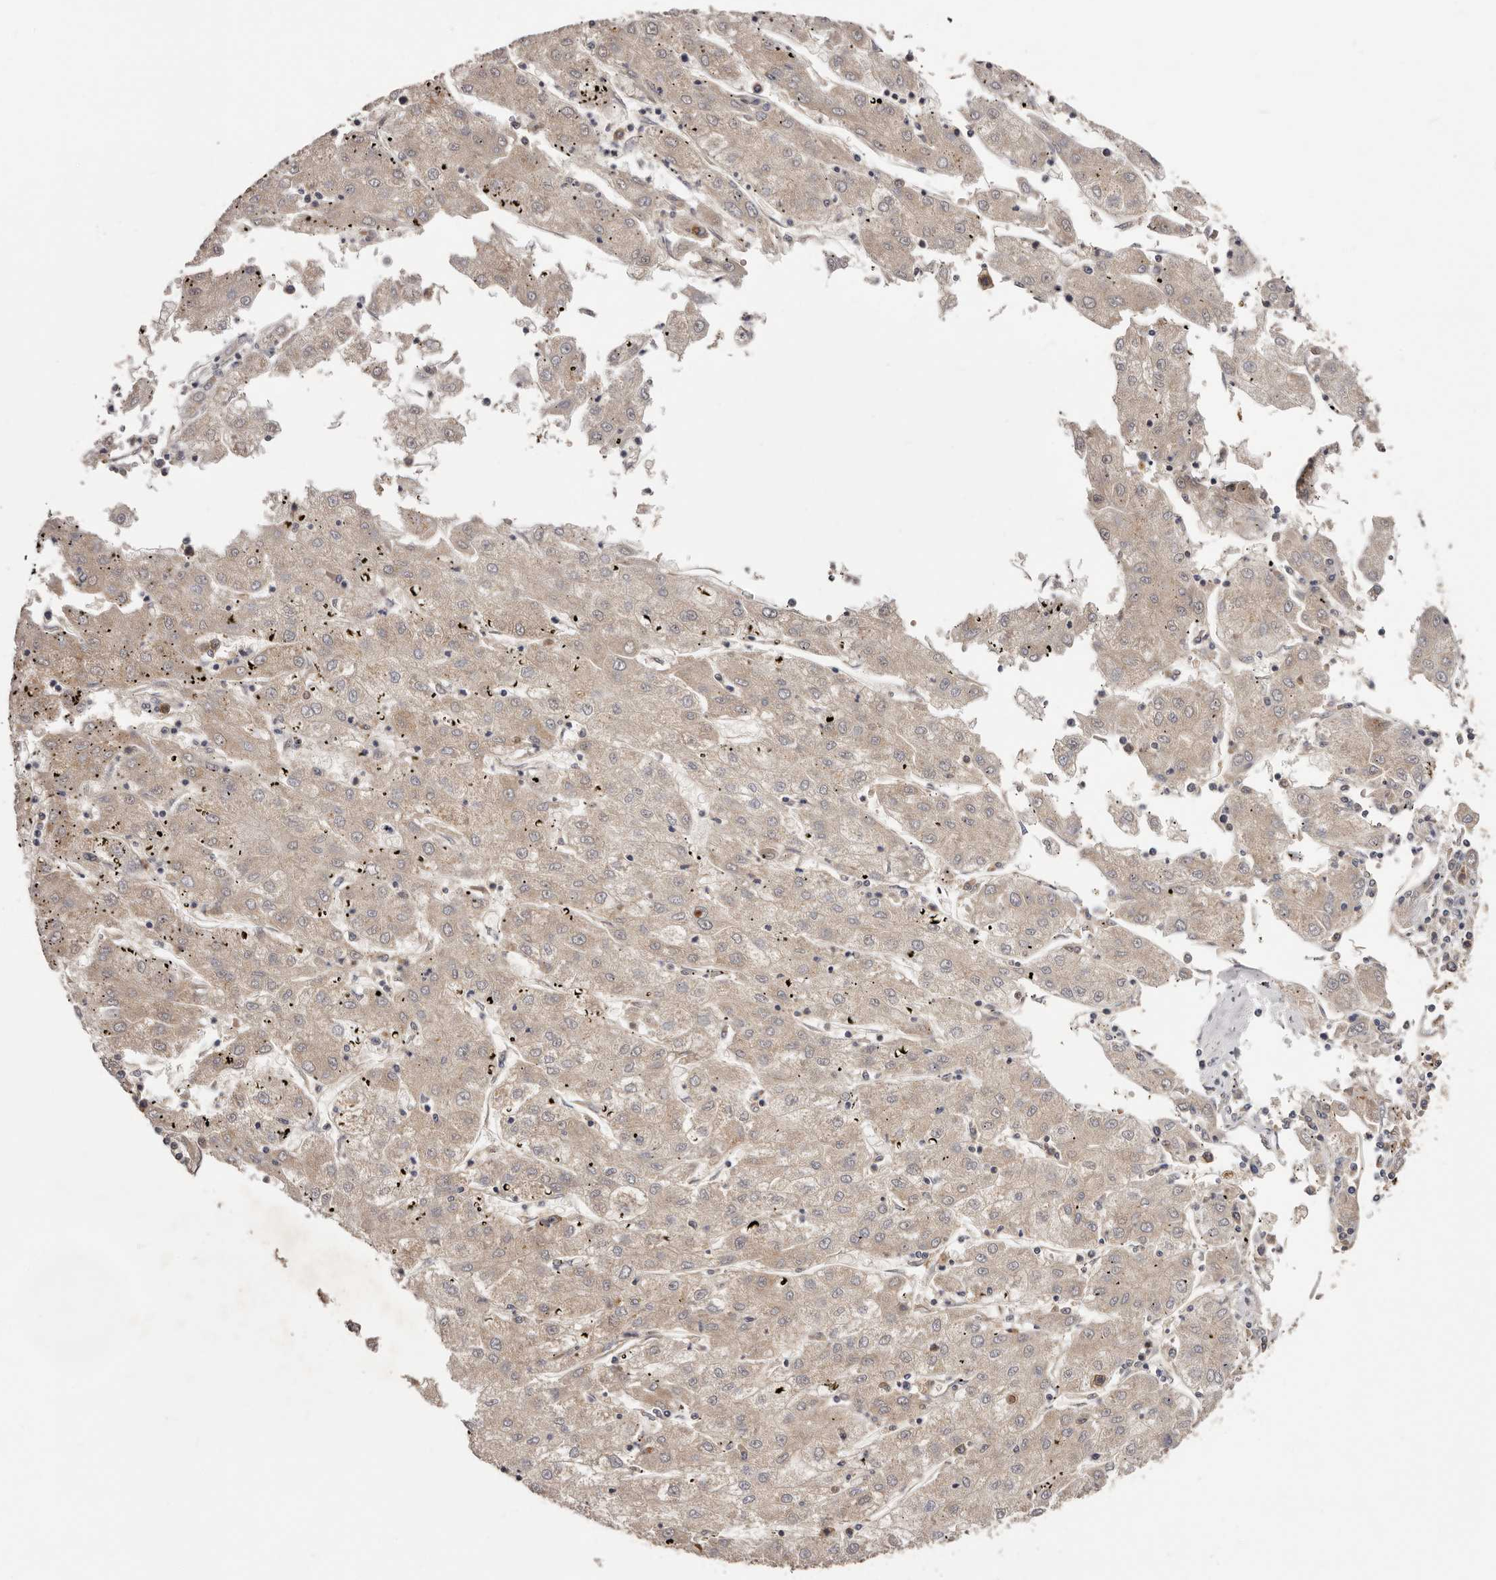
{"staining": {"intensity": "weak", "quantity": "25%-75%", "location": "cytoplasmic/membranous"}, "tissue": "liver cancer", "cell_type": "Tumor cells", "image_type": "cancer", "snomed": [{"axis": "morphology", "description": "Carcinoma, Hepatocellular, NOS"}, {"axis": "topography", "description": "Liver"}], "caption": "The immunohistochemical stain labels weak cytoplasmic/membranous staining in tumor cells of liver cancer tissue.", "gene": "LTV1", "patient": {"sex": "male", "age": 72}}